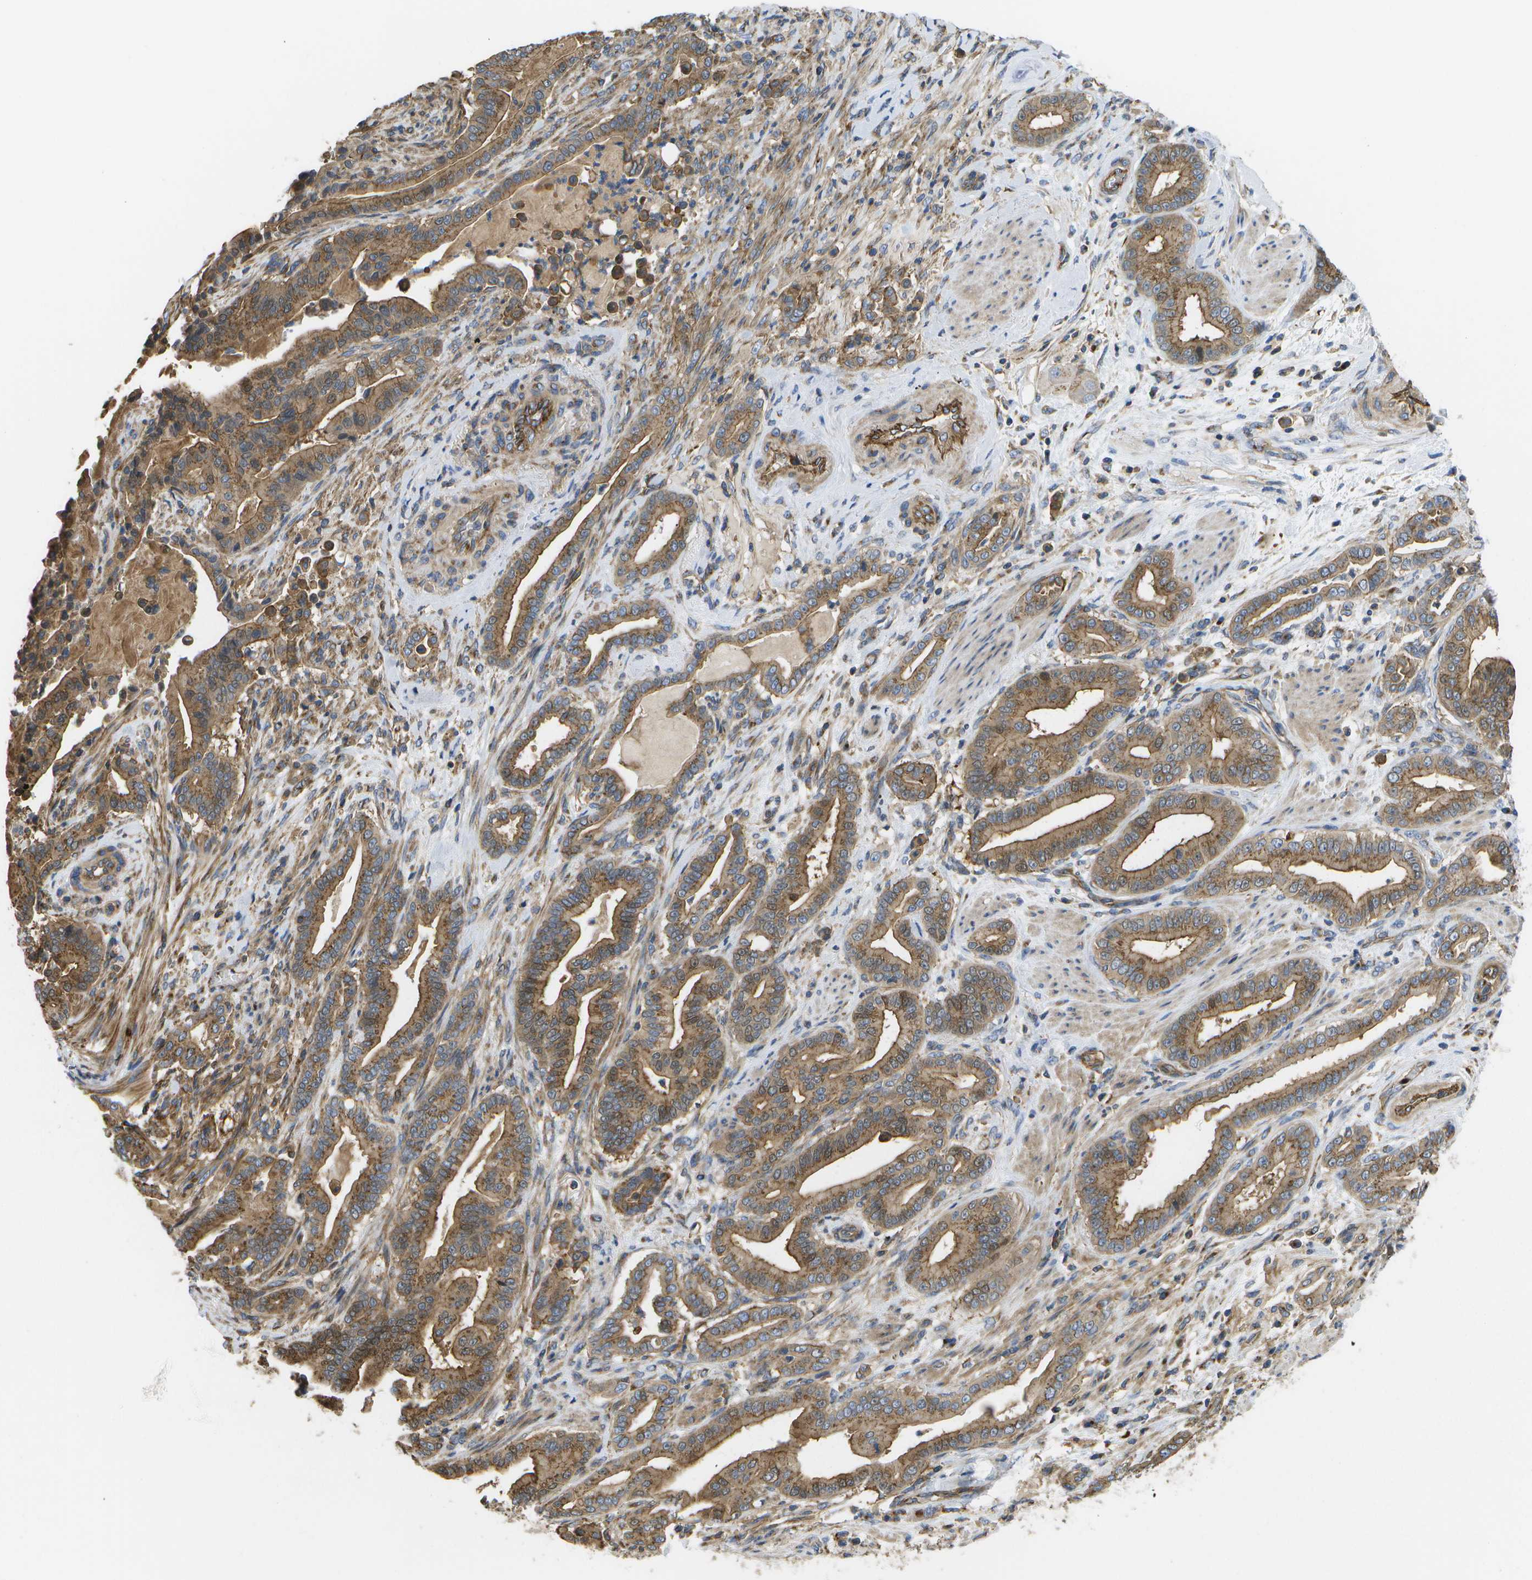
{"staining": {"intensity": "moderate", "quantity": ">75%", "location": "cytoplasmic/membranous"}, "tissue": "pancreatic cancer", "cell_type": "Tumor cells", "image_type": "cancer", "snomed": [{"axis": "morphology", "description": "Normal tissue, NOS"}, {"axis": "morphology", "description": "Adenocarcinoma, NOS"}, {"axis": "topography", "description": "Pancreas"}], "caption": "Immunohistochemistry of pancreatic adenocarcinoma exhibits medium levels of moderate cytoplasmic/membranous expression in approximately >75% of tumor cells.", "gene": "BST2", "patient": {"sex": "male", "age": 63}}